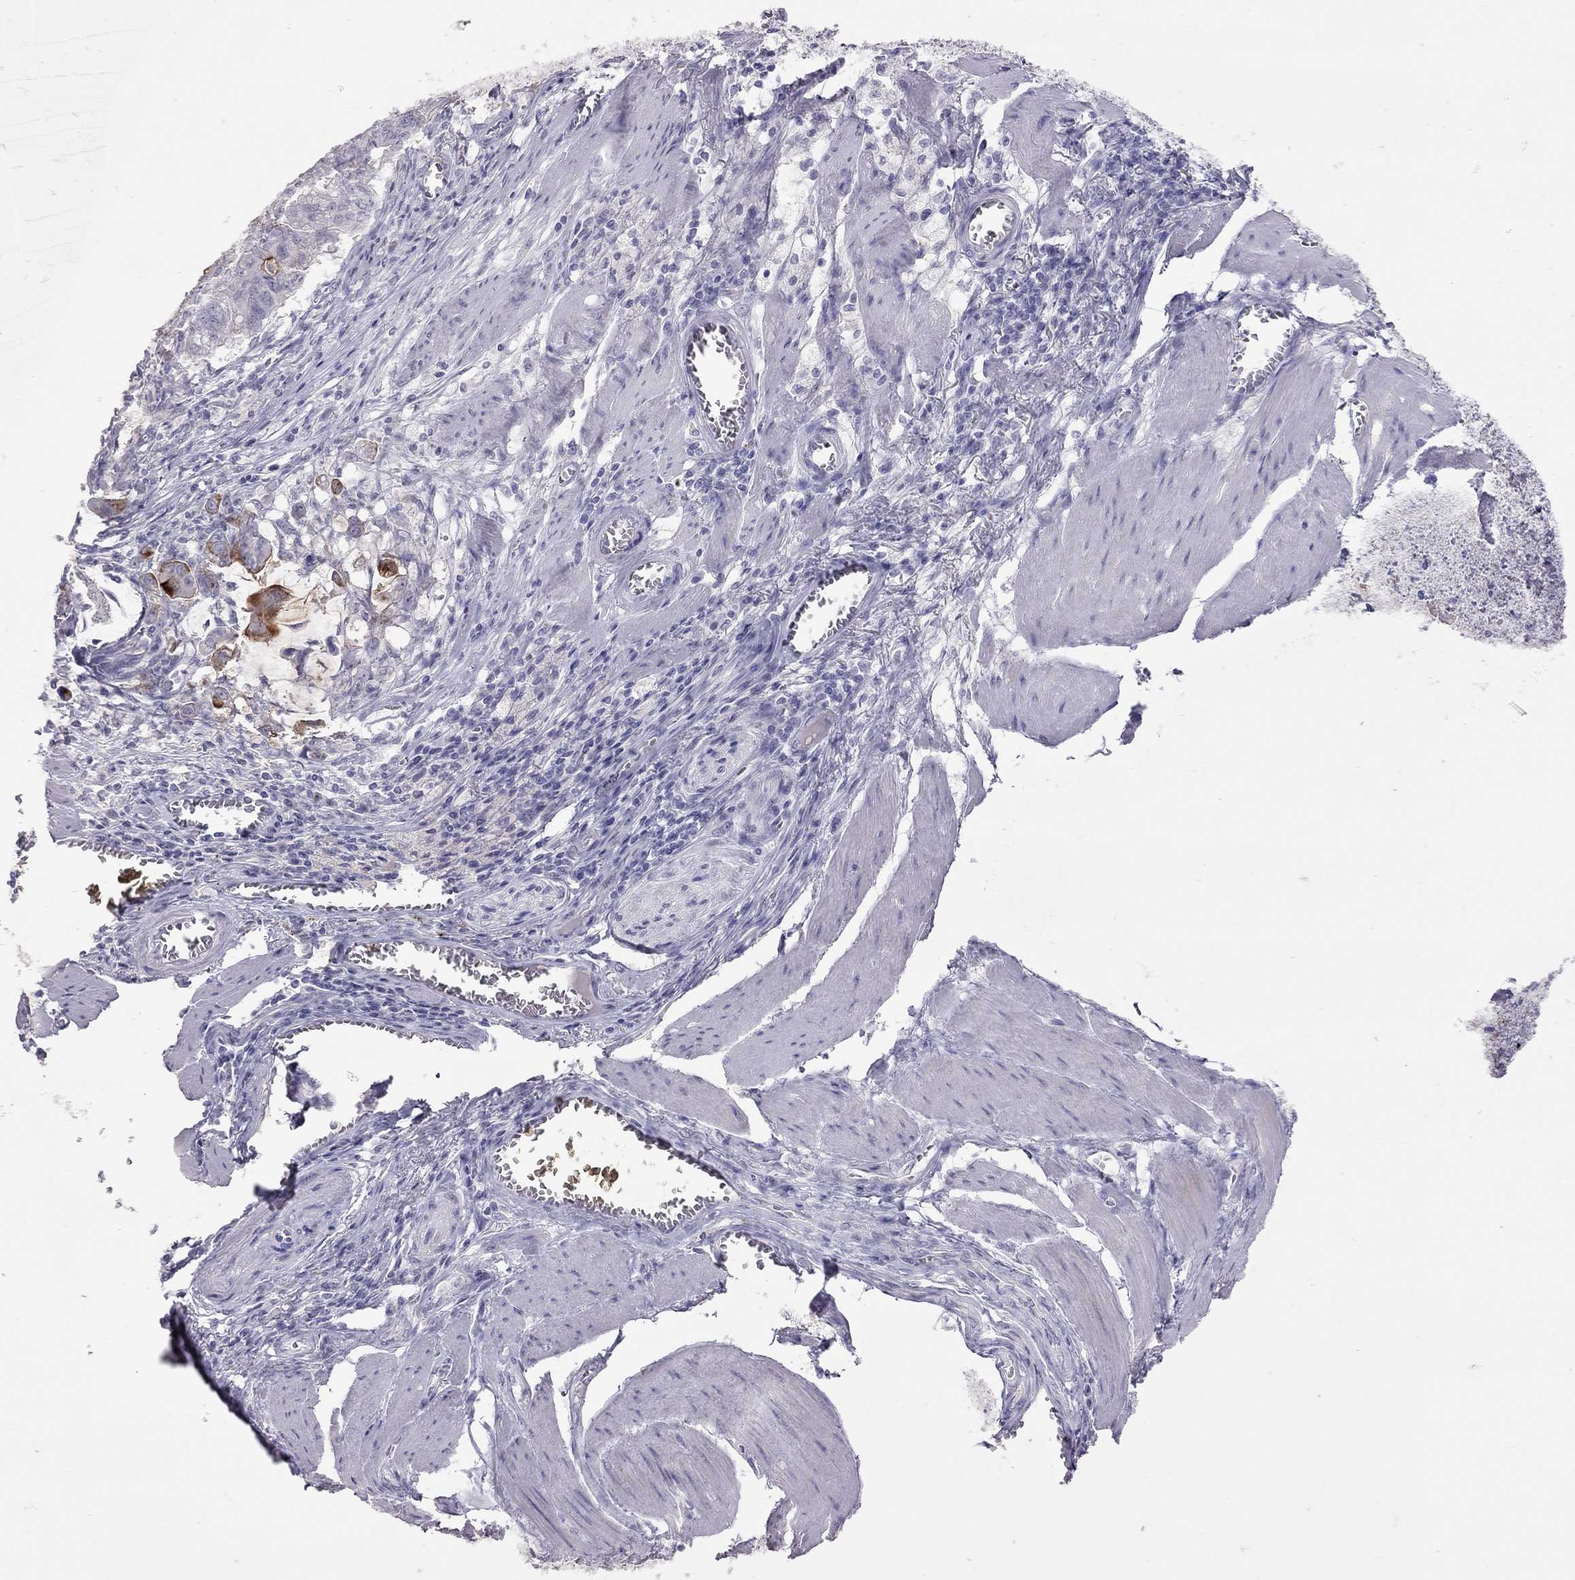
{"staining": {"intensity": "strong", "quantity": "<25%", "location": "cytoplasmic/membranous"}, "tissue": "stomach cancer", "cell_type": "Tumor cells", "image_type": "cancer", "snomed": [{"axis": "morphology", "description": "Adenocarcinoma, NOS"}, {"axis": "topography", "description": "Stomach, upper"}], "caption": "Stomach cancer stained for a protein demonstrates strong cytoplasmic/membranous positivity in tumor cells.", "gene": "MUC16", "patient": {"sex": "male", "age": 80}}